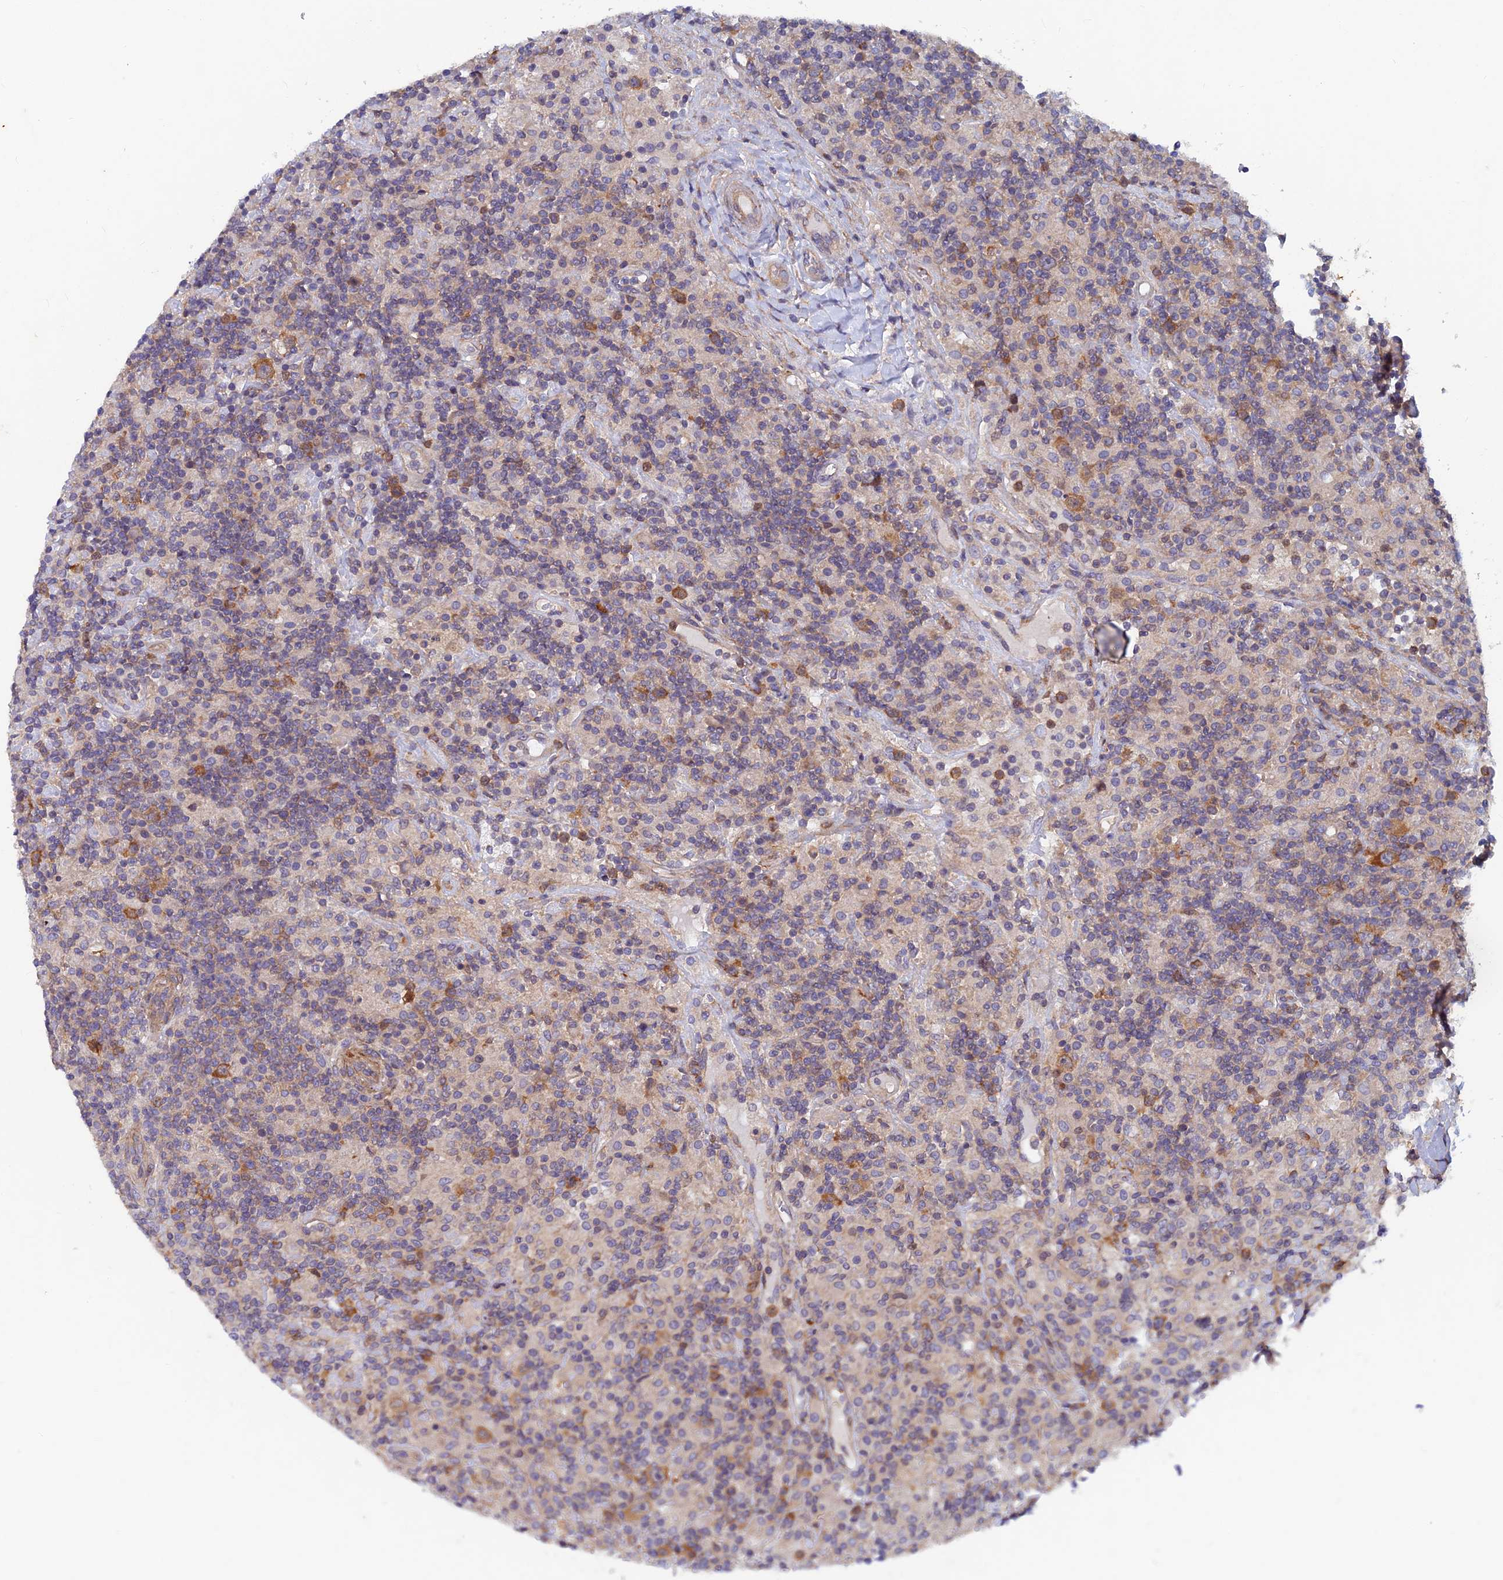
{"staining": {"intensity": "moderate", "quantity": ">75%", "location": "cytoplasmic/membranous"}, "tissue": "lymphoma", "cell_type": "Tumor cells", "image_type": "cancer", "snomed": [{"axis": "morphology", "description": "Hodgkin's disease, NOS"}, {"axis": "topography", "description": "Lymph node"}], "caption": "Lymphoma stained with a protein marker displays moderate staining in tumor cells.", "gene": "NCAPG", "patient": {"sex": "male", "age": 70}}